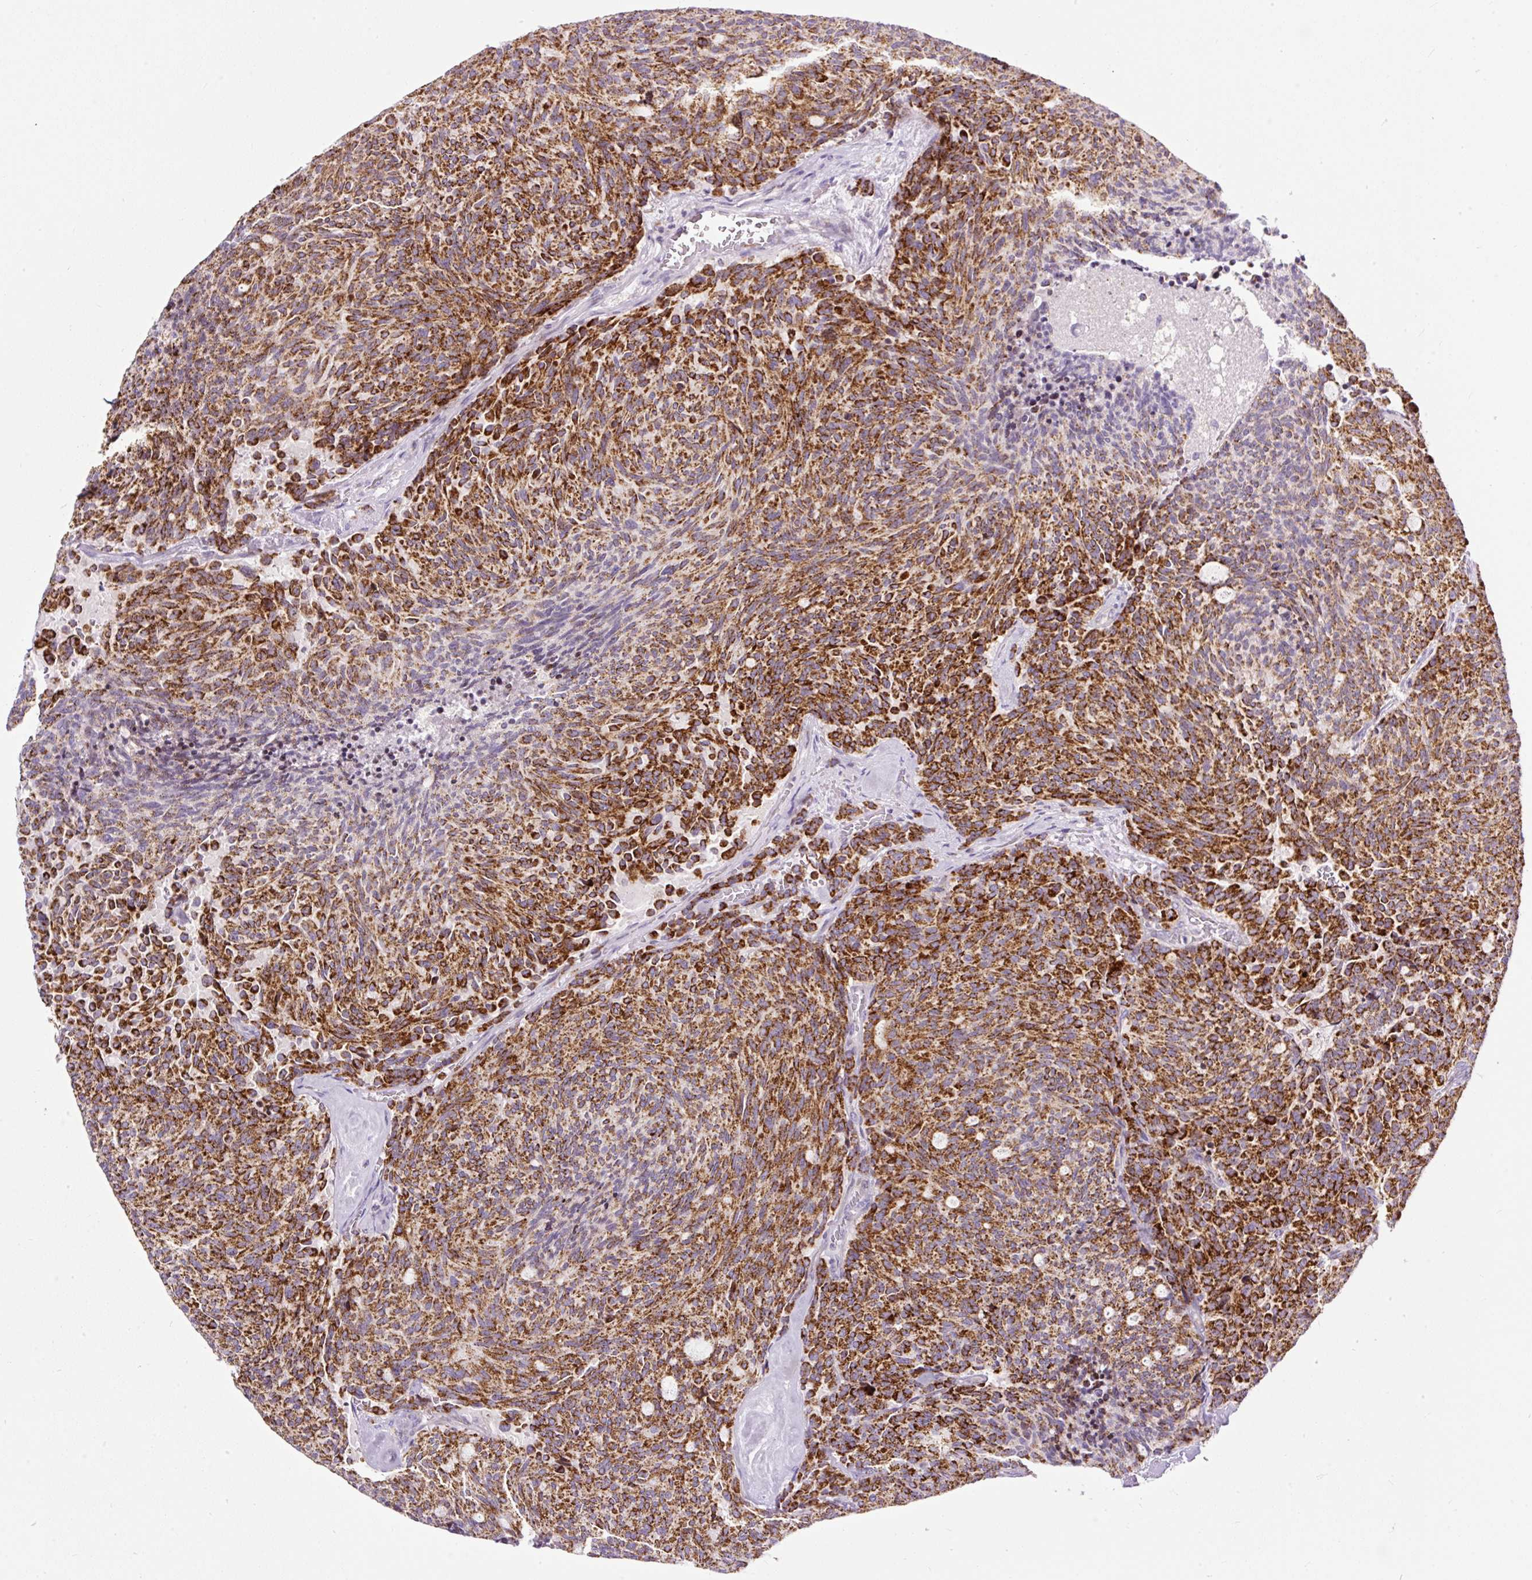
{"staining": {"intensity": "strong", "quantity": ">75%", "location": "cytoplasmic/membranous"}, "tissue": "carcinoid", "cell_type": "Tumor cells", "image_type": "cancer", "snomed": [{"axis": "morphology", "description": "Carcinoid, malignant, NOS"}, {"axis": "topography", "description": "Pancreas"}], "caption": "About >75% of tumor cells in malignant carcinoid exhibit strong cytoplasmic/membranous protein expression as visualized by brown immunohistochemical staining.", "gene": "FMC1", "patient": {"sex": "female", "age": 54}}